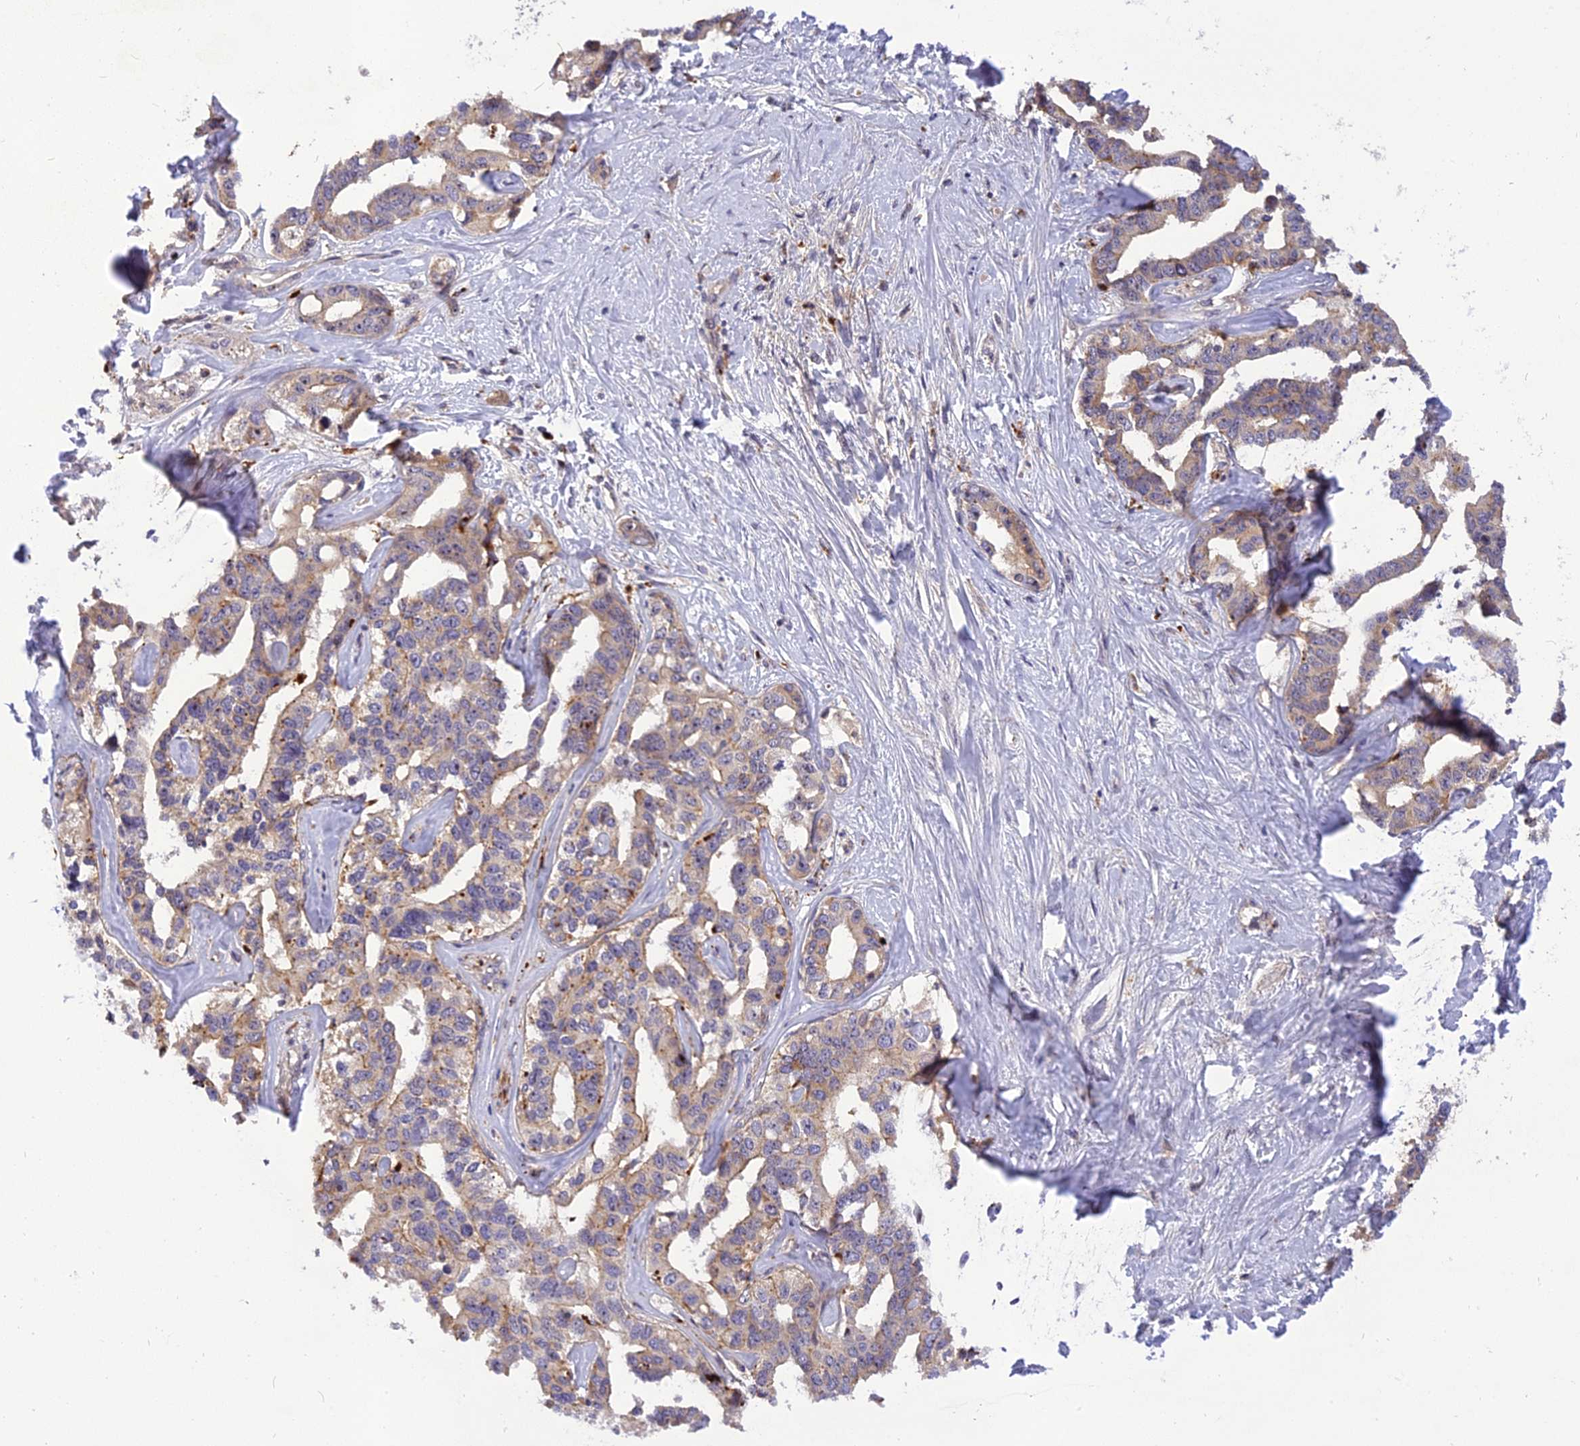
{"staining": {"intensity": "weak", "quantity": "25%-75%", "location": "cytoplasmic/membranous"}, "tissue": "liver cancer", "cell_type": "Tumor cells", "image_type": "cancer", "snomed": [{"axis": "morphology", "description": "Cholangiocarcinoma"}, {"axis": "topography", "description": "Liver"}], "caption": "IHC staining of liver cholangiocarcinoma, which shows low levels of weak cytoplasmic/membranous staining in approximately 25%-75% of tumor cells indicating weak cytoplasmic/membranous protein positivity. The staining was performed using DAB (3,3'-diaminobenzidine) (brown) for protein detection and nuclei were counterstained in hematoxylin (blue).", "gene": "FNIP2", "patient": {"sex": "male", "age": 59}}